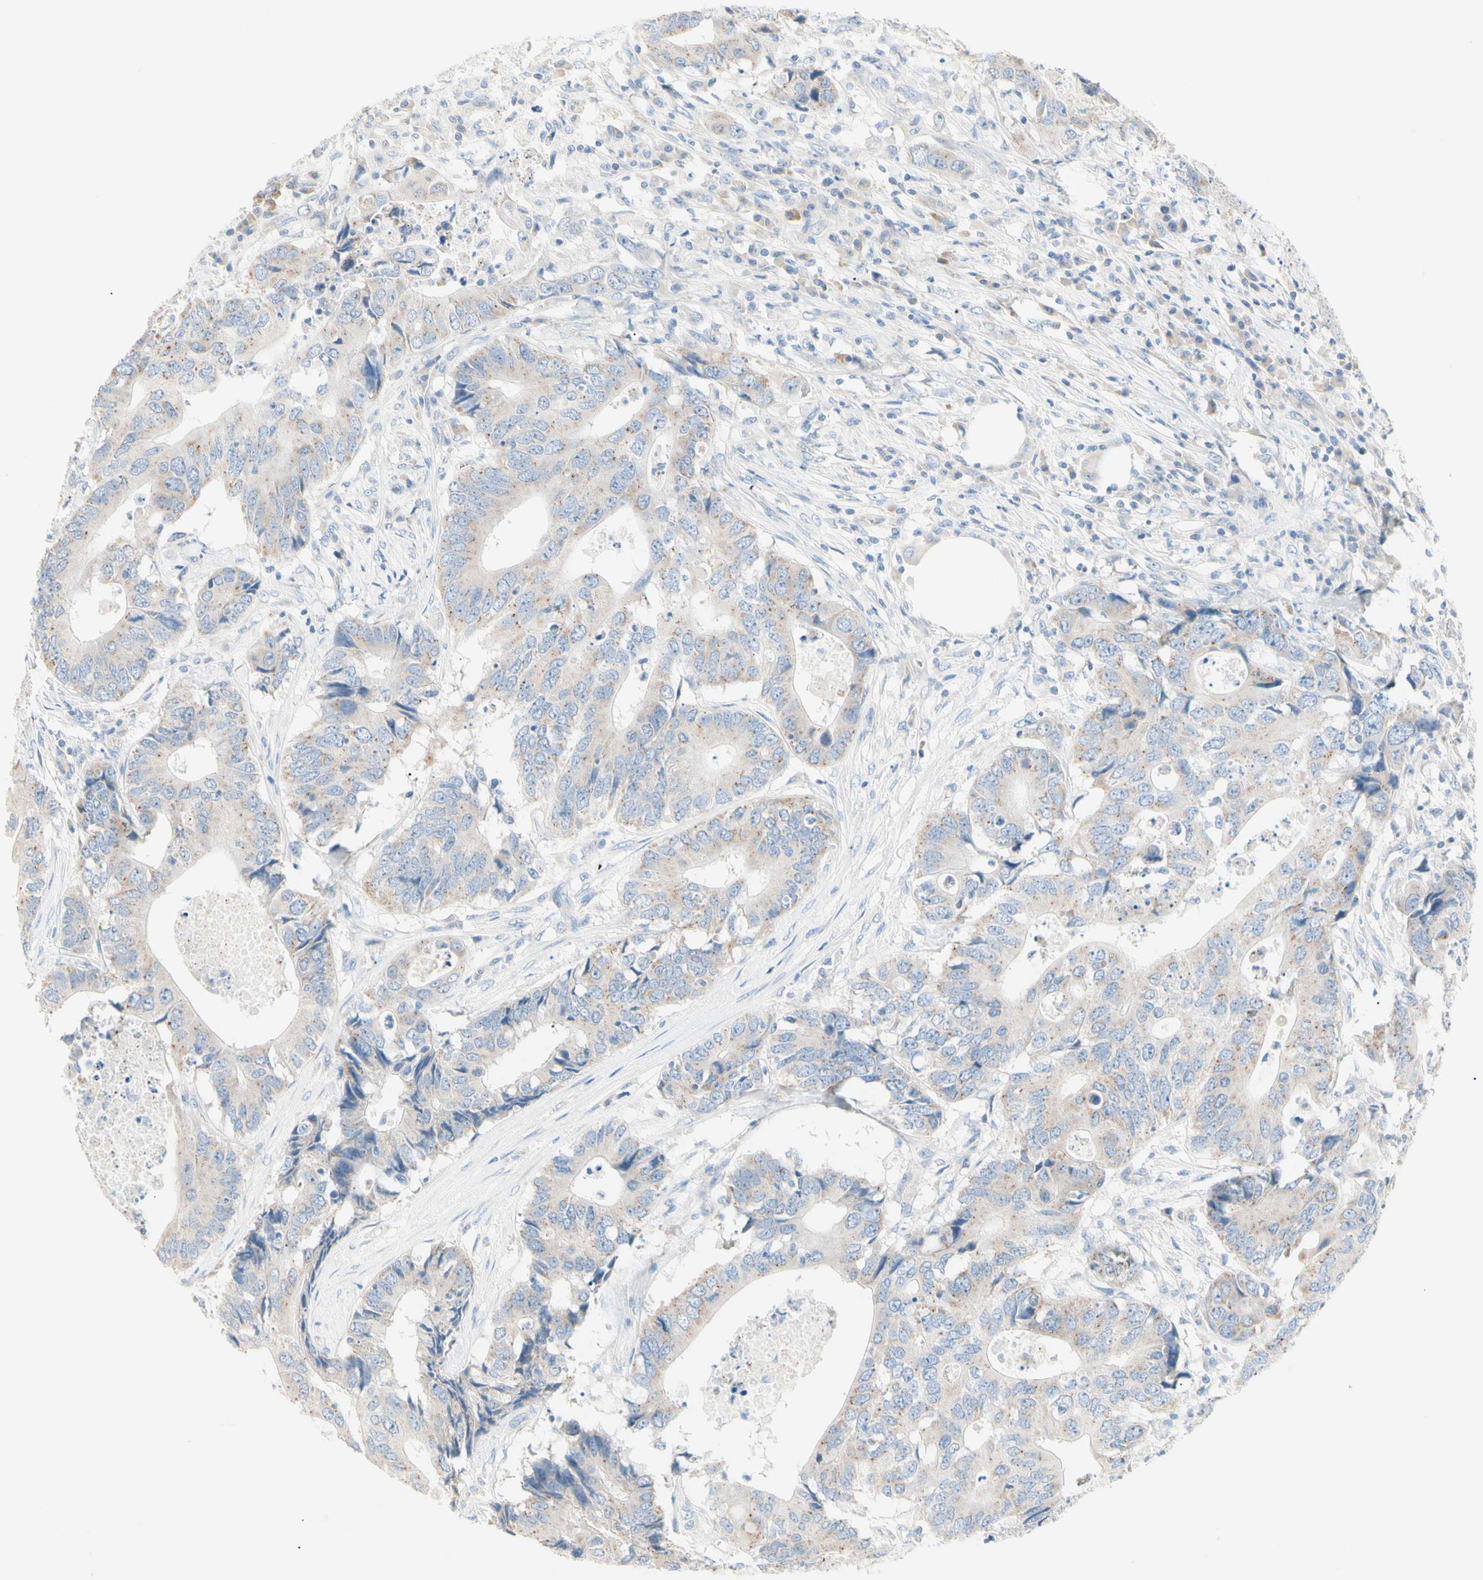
{"staining": {"intensity": "weak", "quantity": "<25%", "location": "cytoplasmic/membranous"}, "tissue": "colorectal cancer", "cell_type": "Tumor cells", "image_type": "cancer", "snomed": [{"axis": "morphology", "description": "Adenocarcinoma, NOS"}, {"axis": "topography", "description": "Colon"}], "caption": "Image shows no significant protein expression in tumor cells of colorectal adenocarcinoma.", "gene": "ALDH18A1", "patient": {"sex": "male", "age": 71}}